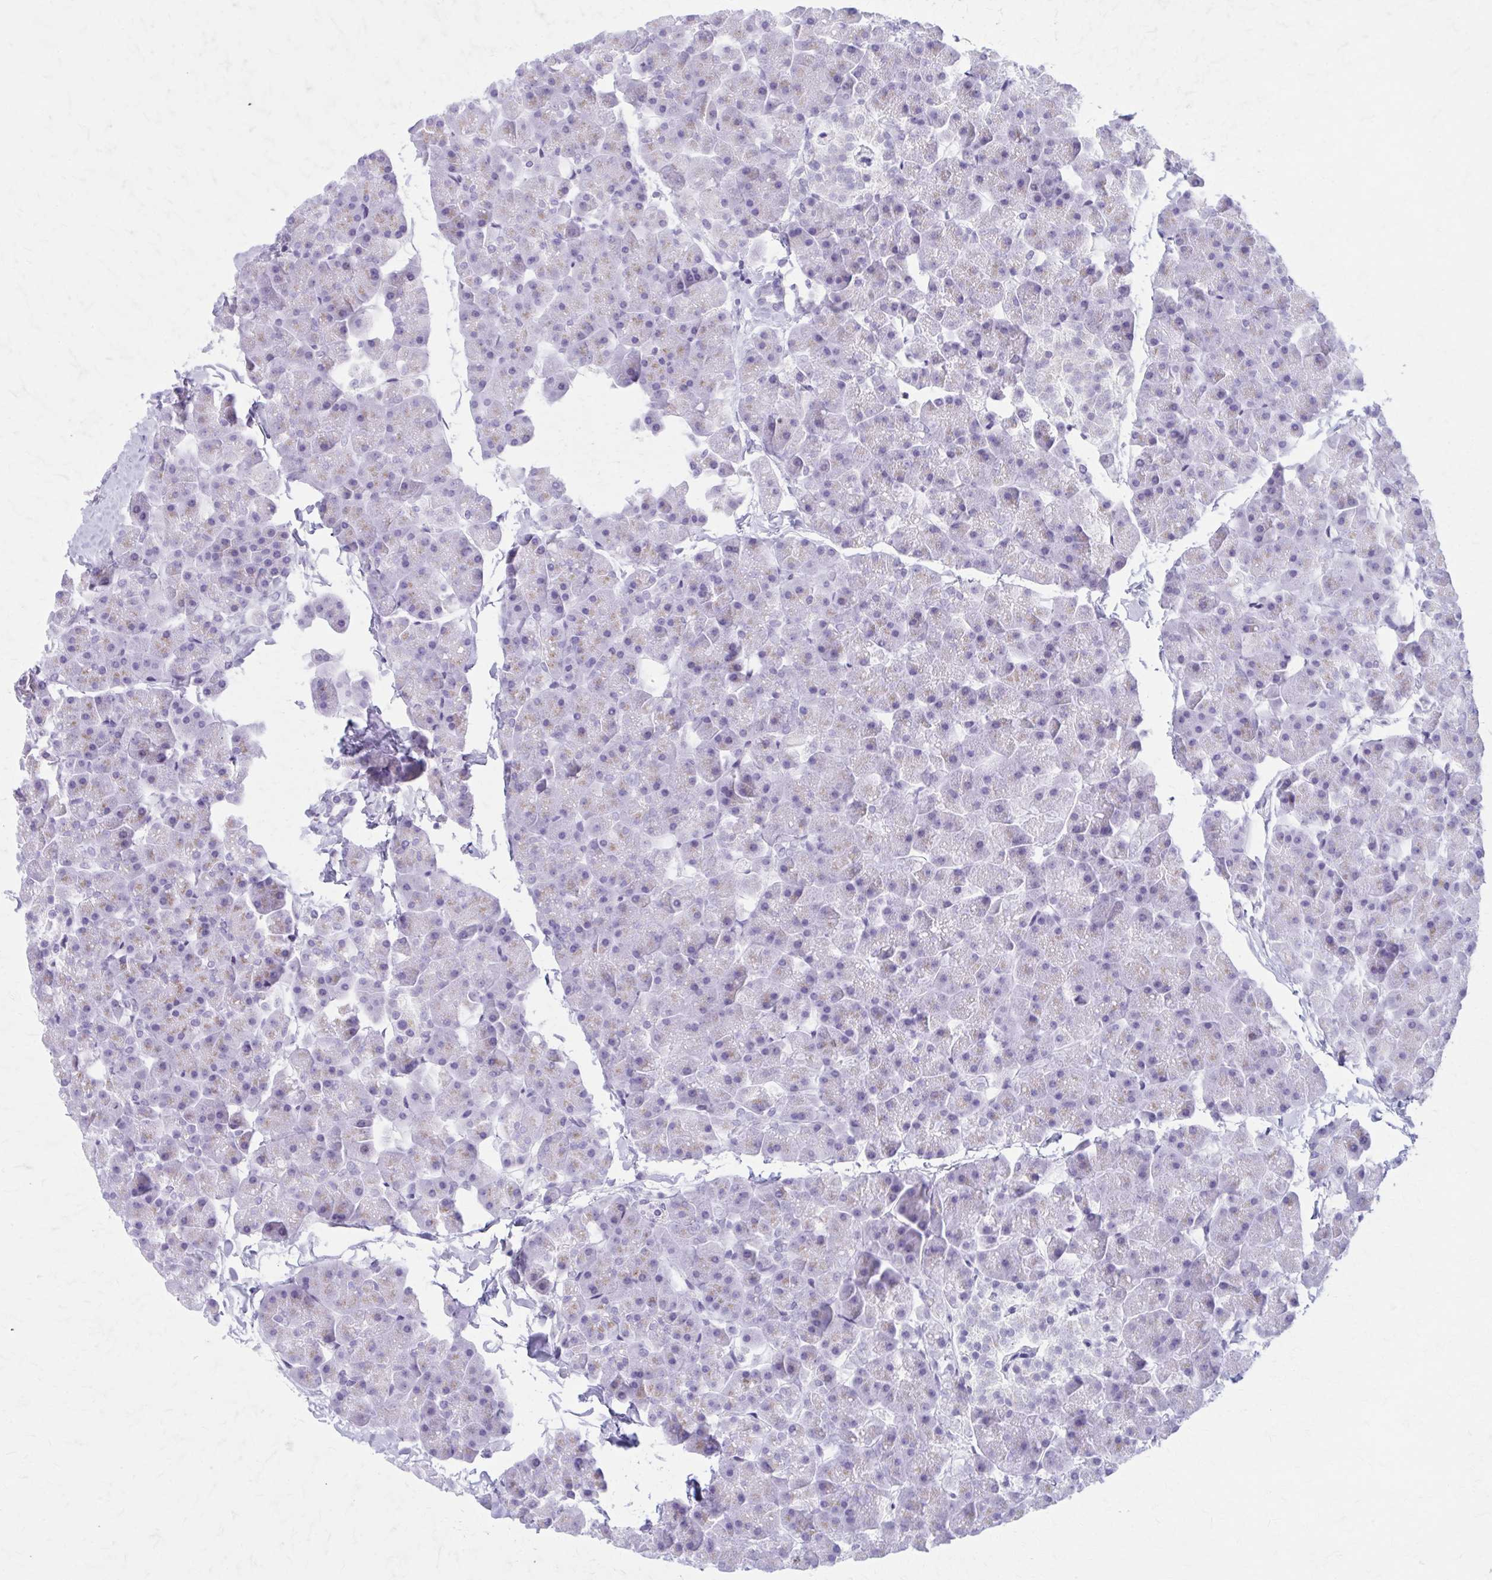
{"staining": {"intensity": "weak", "quantity": "<25%", "location": "cytoplasmic/membranous"}, "tissue": "pancreas", "cell_type": "Exocrine glandular cells", "image_type": "normal", "snomed": [{"axis": "morphology", "description": "Normal tissue, NOS"}, {"axis": "topography", "description": "Pancreas"}], "caption": "DAB immunohistochemical staining of normal pancreas displays no significant expression in exocrine glandular cells. The staining was performed using DAB to visualize the protein expression in brown, while the nuclei were stained in blue with hematoxylin (Magnification: 20x).", "gene": "KCNE2", "patient": {"sex": "male", "age": 35}}